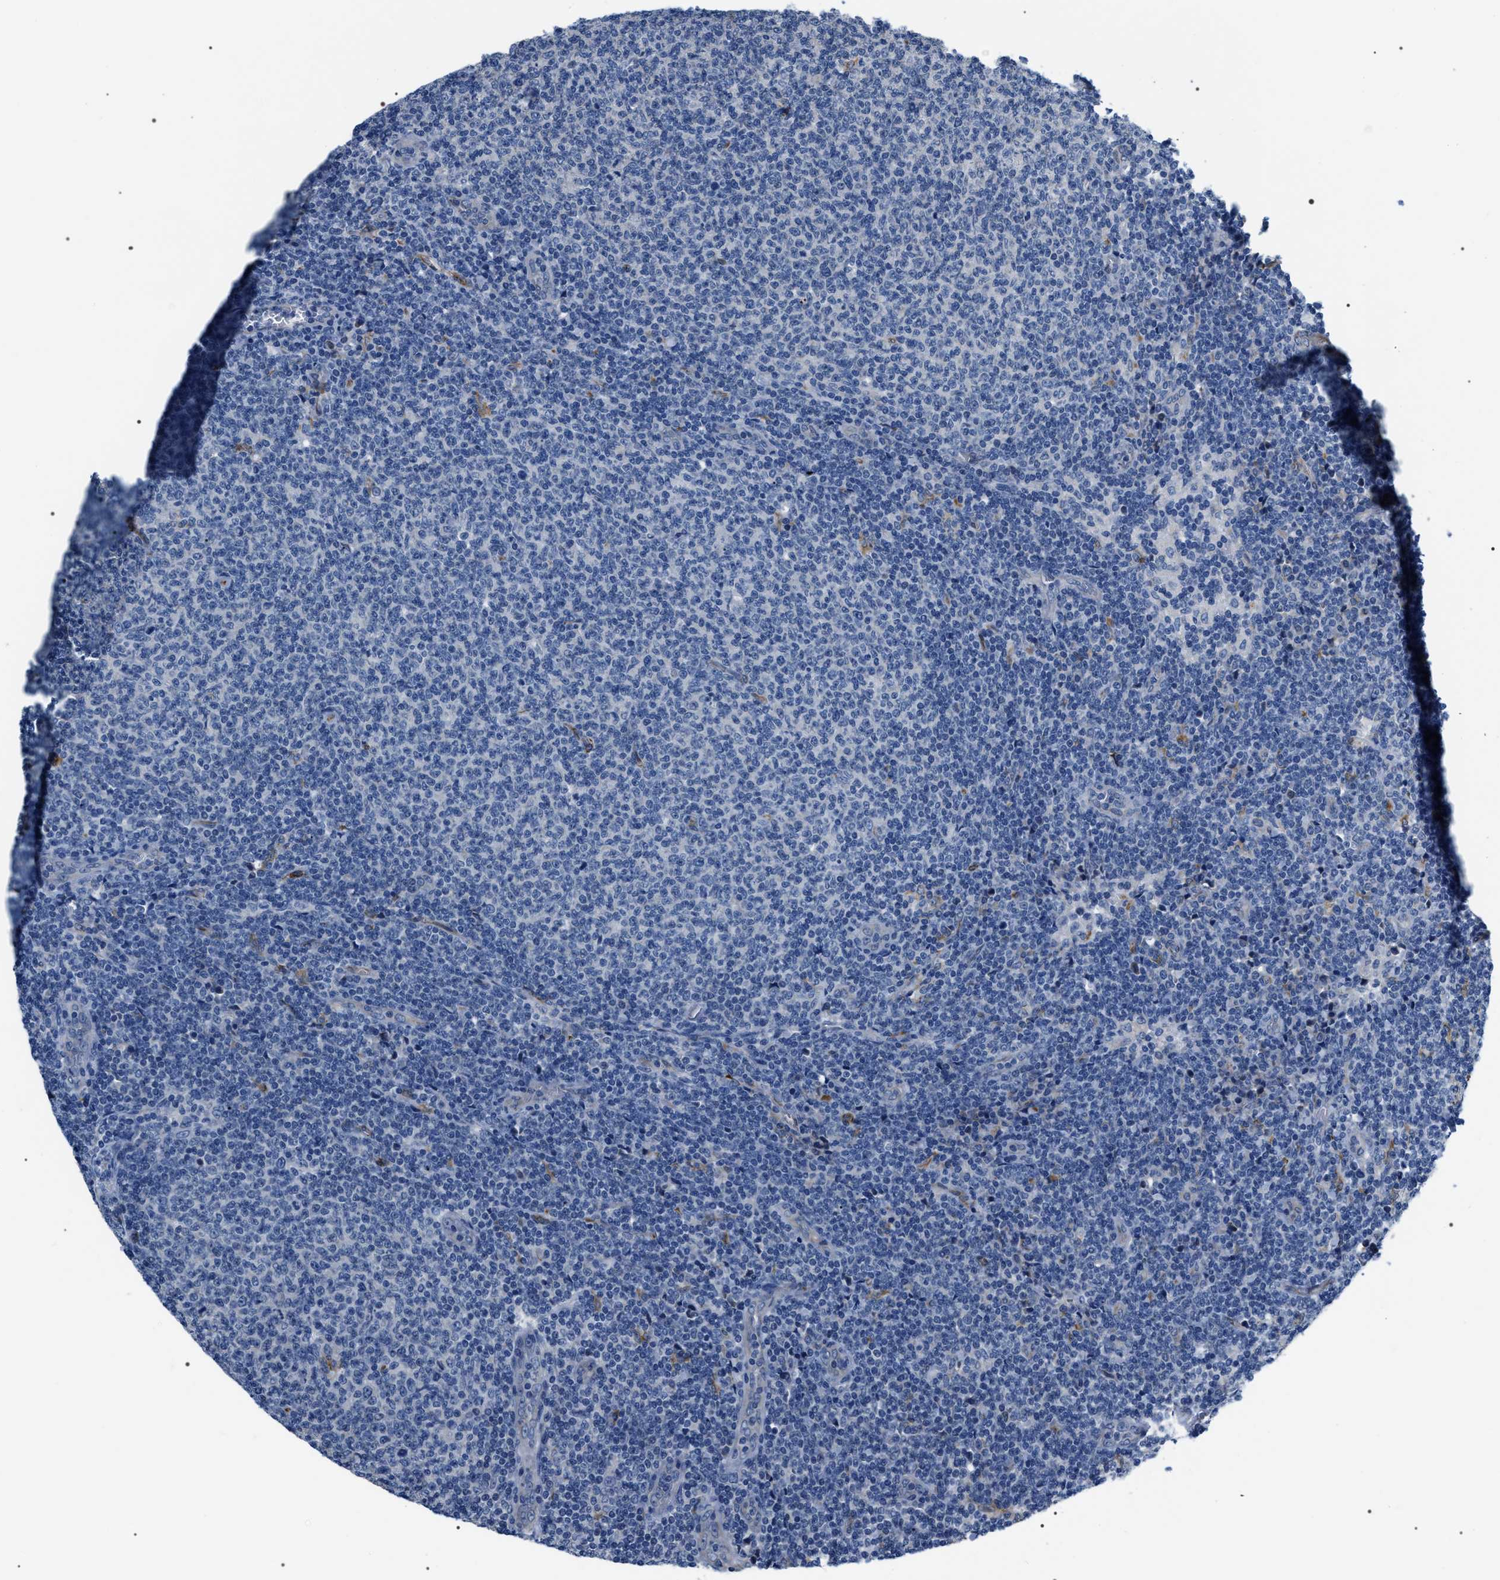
{"staining": {"intensity": "negative", "quantity": "none", "location": "none"}, "tissue": "lymphoma", "cell_type": "Tumor cells", "image_type": "cancer", "snomed": [{"axis": "morphology", "description": "Malignant lymphoma, non-Hodgkin's type, Low grade"}, {"axis": "topography", "description": "Lymph node"}], "caption": "DAB (3,3'-diaminobenzidine) immunohistochemical staining of human low-grade malignant lymphoma, non-Hodgkin's type reveals no significant staining in tumor cells.", "gene": "PKD1L1", "patient": {"sex": "male", "age": 66}}